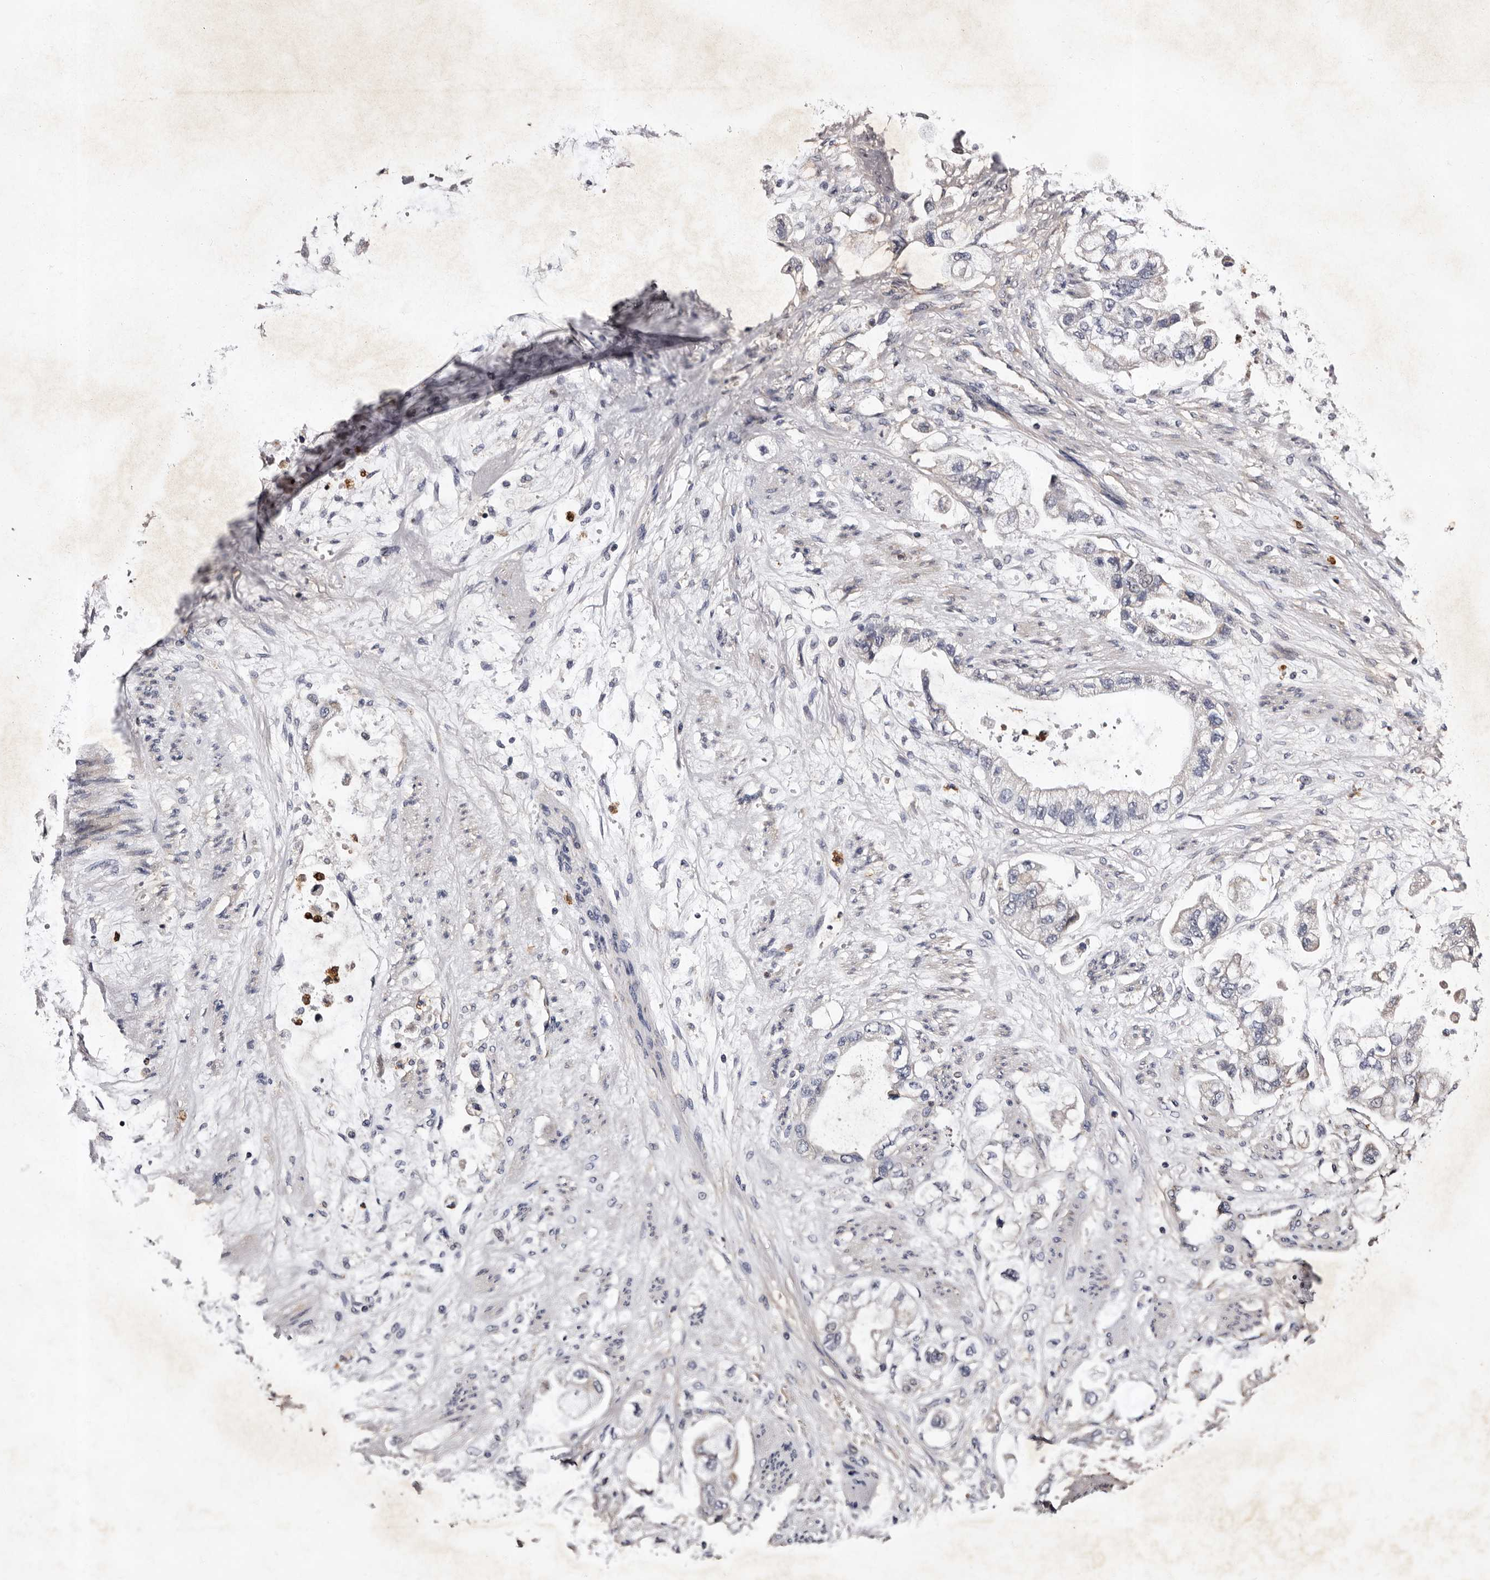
{"staining": {"intensity": "negative", "quantity": "none", "location": "none"}, "tissue": "stomach cancer", "cell_type": "Tumor cells", "image_type": "cancer", "snomed": [{"axis": "morphology", "description": "Adenocarcinoma, NOS"}, {"axis": "topography", "description": "Stomach"}], "caption": "High power microscopy micrograph of an immunohistochemistry image of stomach cancer (adenocarcinoma), revealing no significant staining in tumor cells. (DAB (3,3'-diaminobenzidine) IHC with hematoxylin counter stain).", "gene": "ADCK5", "patient": {"sex": "male", "age": 62}}